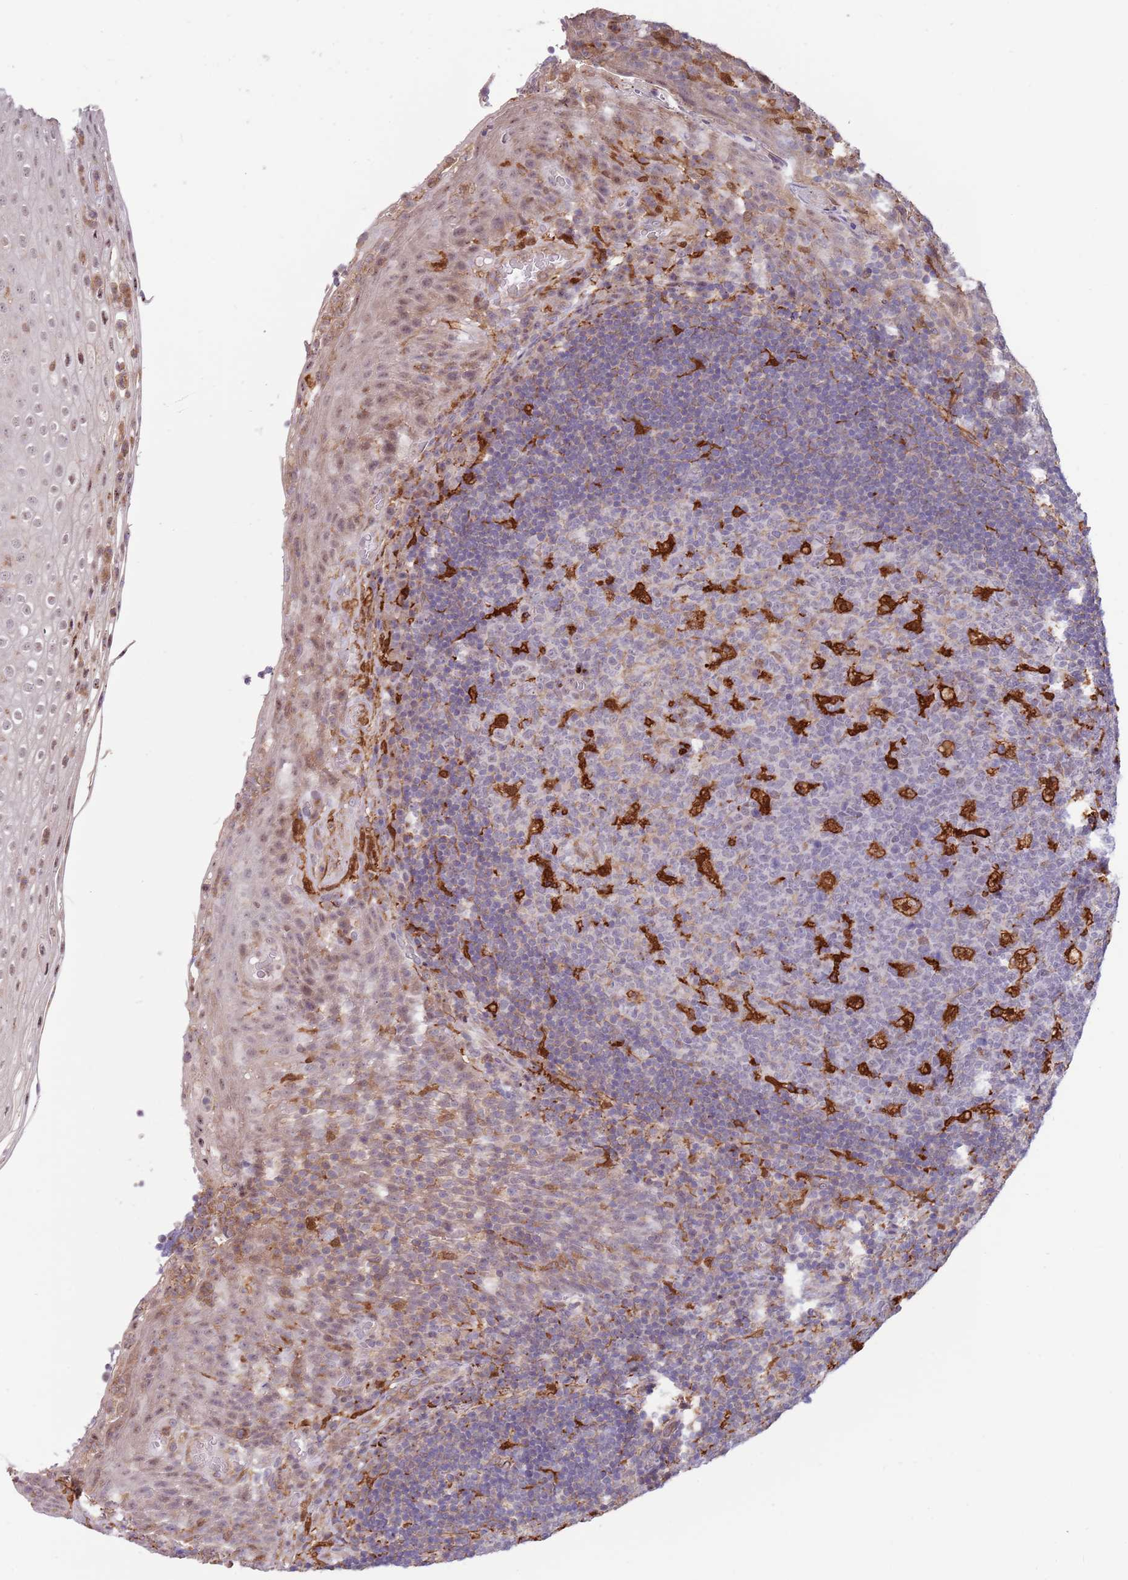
{"staining": {"intensity": "negative", "quantity": "none", "location": "none"}, "tissue": "tonsil", "cell_type": "Germinal center cells", "image_type": "normal", "snomed": [{"axis": "morphology", "description": "Normal tissue, NOS"}, {"axis": "topography", "description": "Tonsil"}], "caption": "Germinal center cells show no significant staining in normal tonsil. (Brightfield microscopy of DAB (3,3'-diaminobenzidine) IHC at high magnification).", "gene": "CCNJL", "patient": {"sex": "male", "age": 17}}